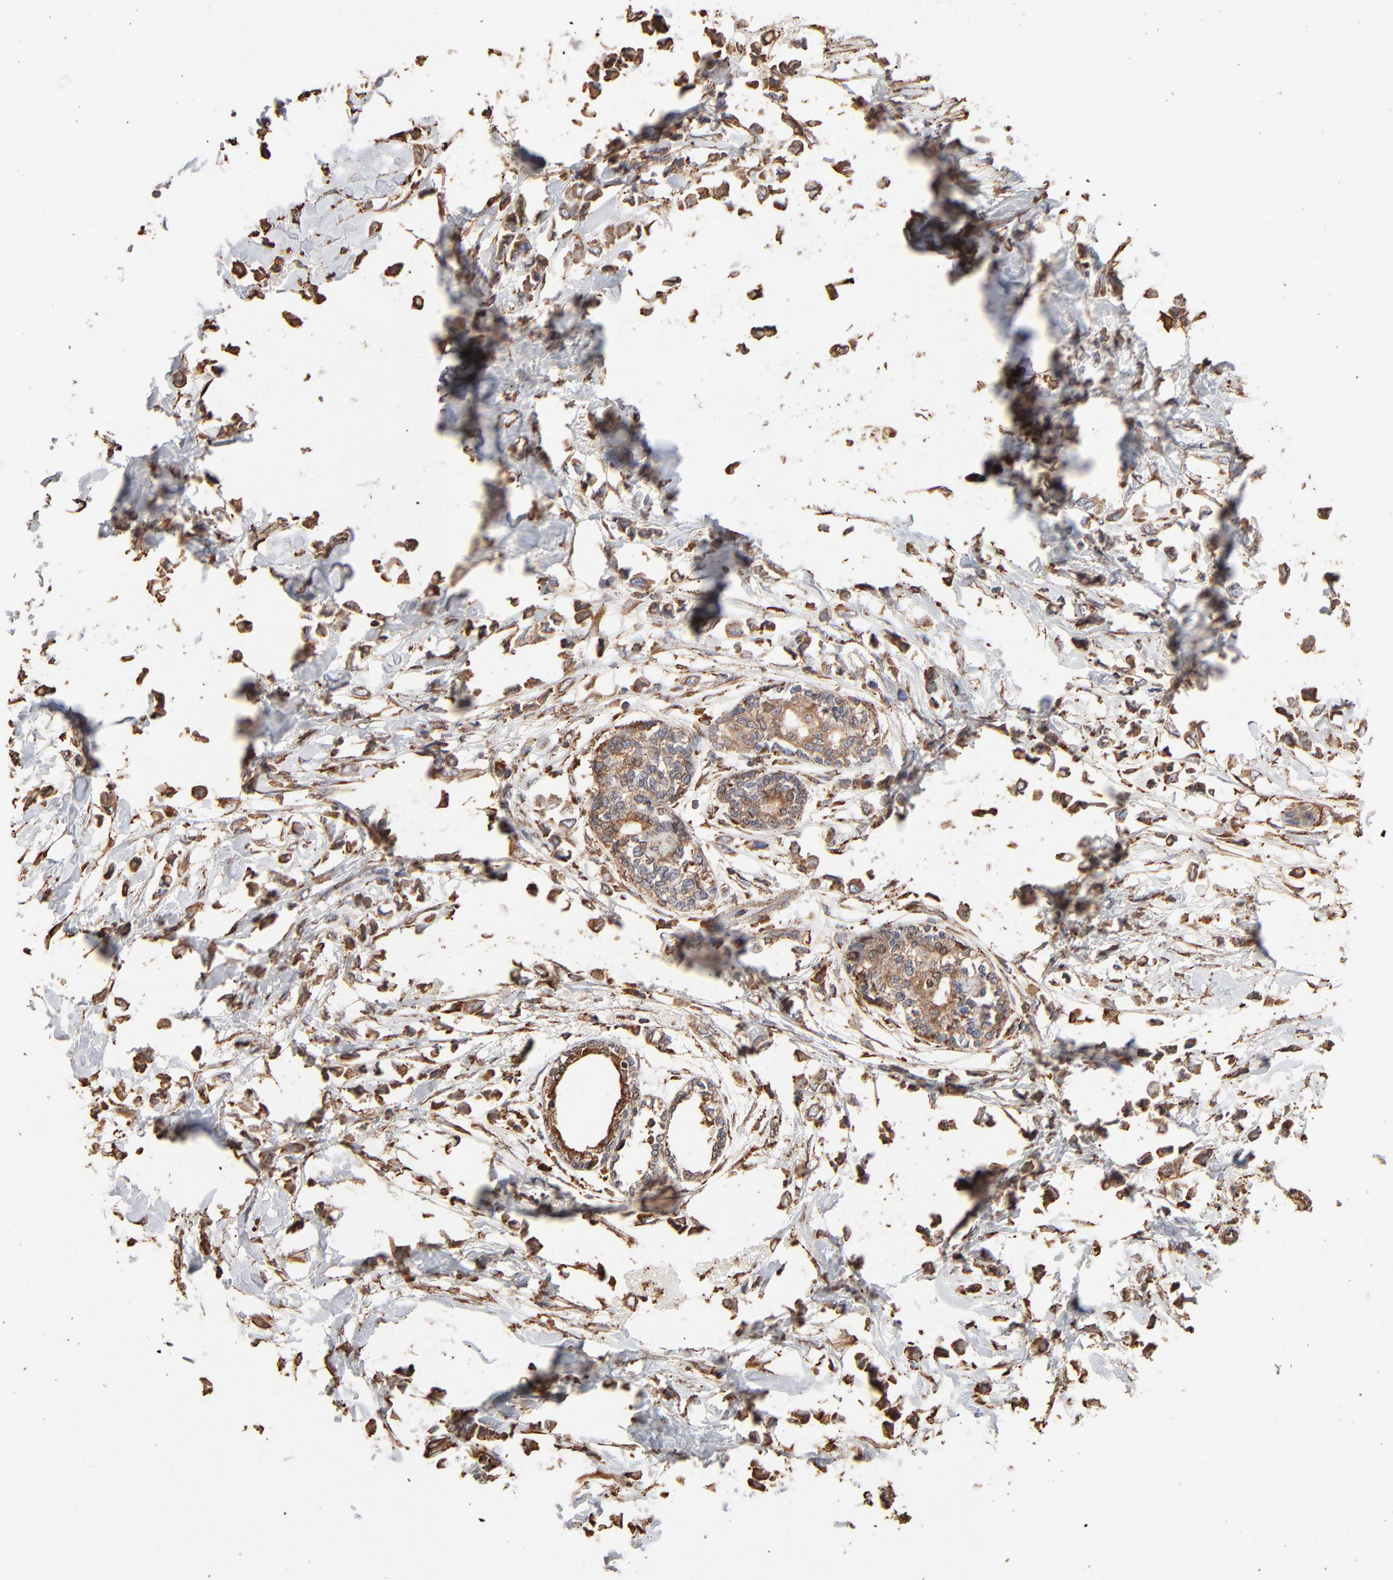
{"staining": {"intensity": "moderate", "quantity": ">75%", "location": "cytoplasmic/membranous"}, "tissue": "breast cancer", "cell_type": "Tumor cells", "image_type": "cancer", "snomed": [{"axis": "morphology", "description": "Lobular carcinoma"}, {"axis": "topography", "description": "Breast"}], "caption": "Breast cancer tissue demonstrates moderate cytoplasmic/membranous positivity in about >75% of tumor cells, visualized by immunohistochemistry.", "gene": "PDIA3", "patient": {"sex": "female", "age": 51}}